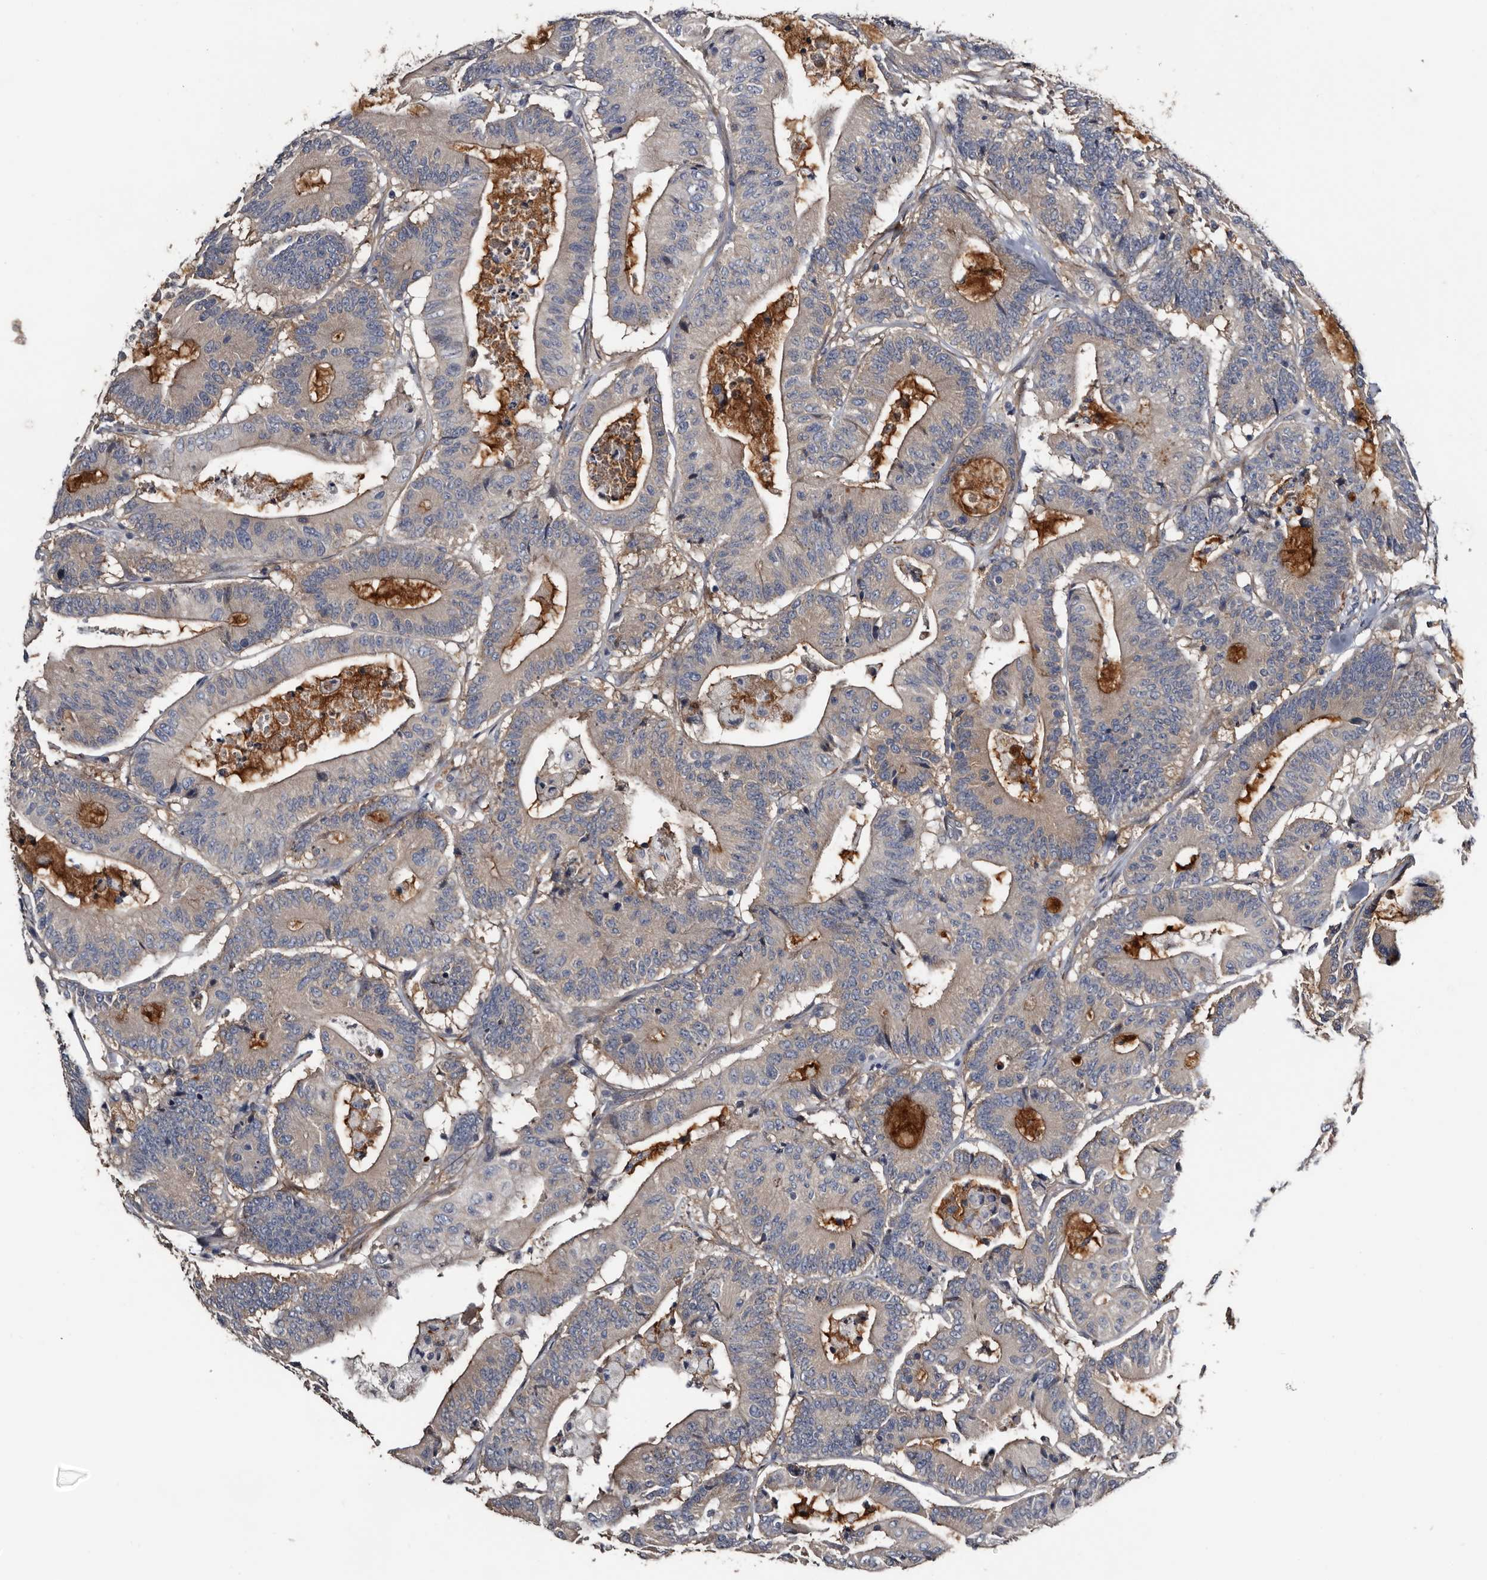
{"staining": {"intensity": "weak", "quantity": "25%-75%", "location": "cytoplasmic/membranous"}, "tissue": "colorectal cancer", "cell_type": "Tumor cells", "image_type": "cancer", "snomed": [{"axis": "morphology", "description": "Adenocarcinoma, NOS"}, {"axis": "topography", "description": "Colon"}], "caption": "This photomicrograph displays adenocarcinoma (colorectal) stained with immunohistochemistry (IHC) to label a protein in brown. The cytoplasmic/membranous of tumor cells show weak positivity for the protein. Nuclei are counter-stained blue.", "gene": "IARS1", "patient": {"sex": "female", "age": 84}}